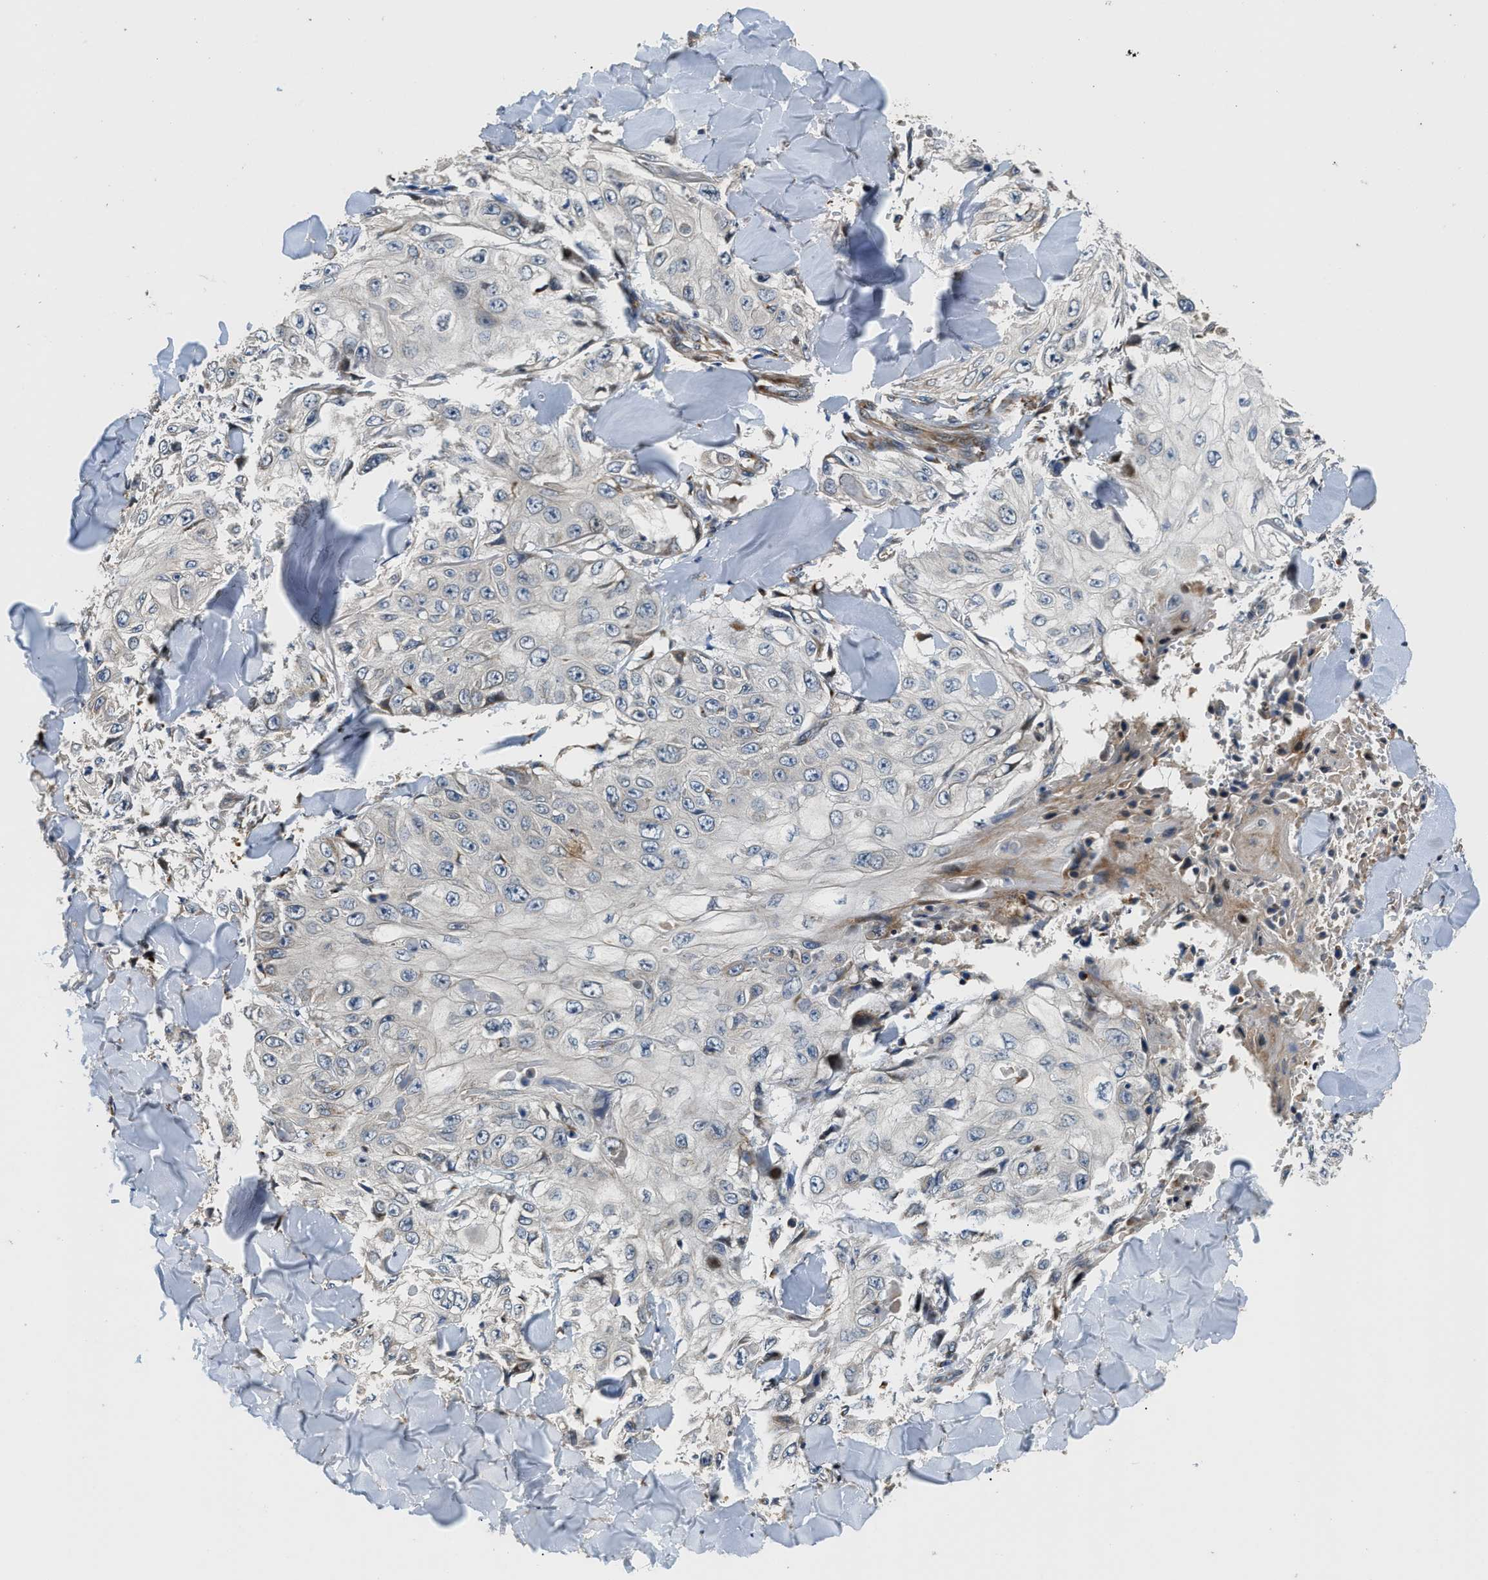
{"staining": {"intensity": "negative", "quantity": "none", "location": "none"}, "tissue": "skin cancer", "cell_type": "Tumor cells", "image_type": "cancer", "snomed": [{"axis": "morphology", "description": "Squamous cell carcinoma, NOS"}, {"axis": "topography", "description": "Skin"}], "caption": "This image is of skin cancer (squamous cell carcinoma) stained with IHC to label a protein in brown with the nuclei are counter-stained blue. There is no staining in tumor cells.", "gene": "FUT8", "patient": {"sex": "male", "age": 86}}